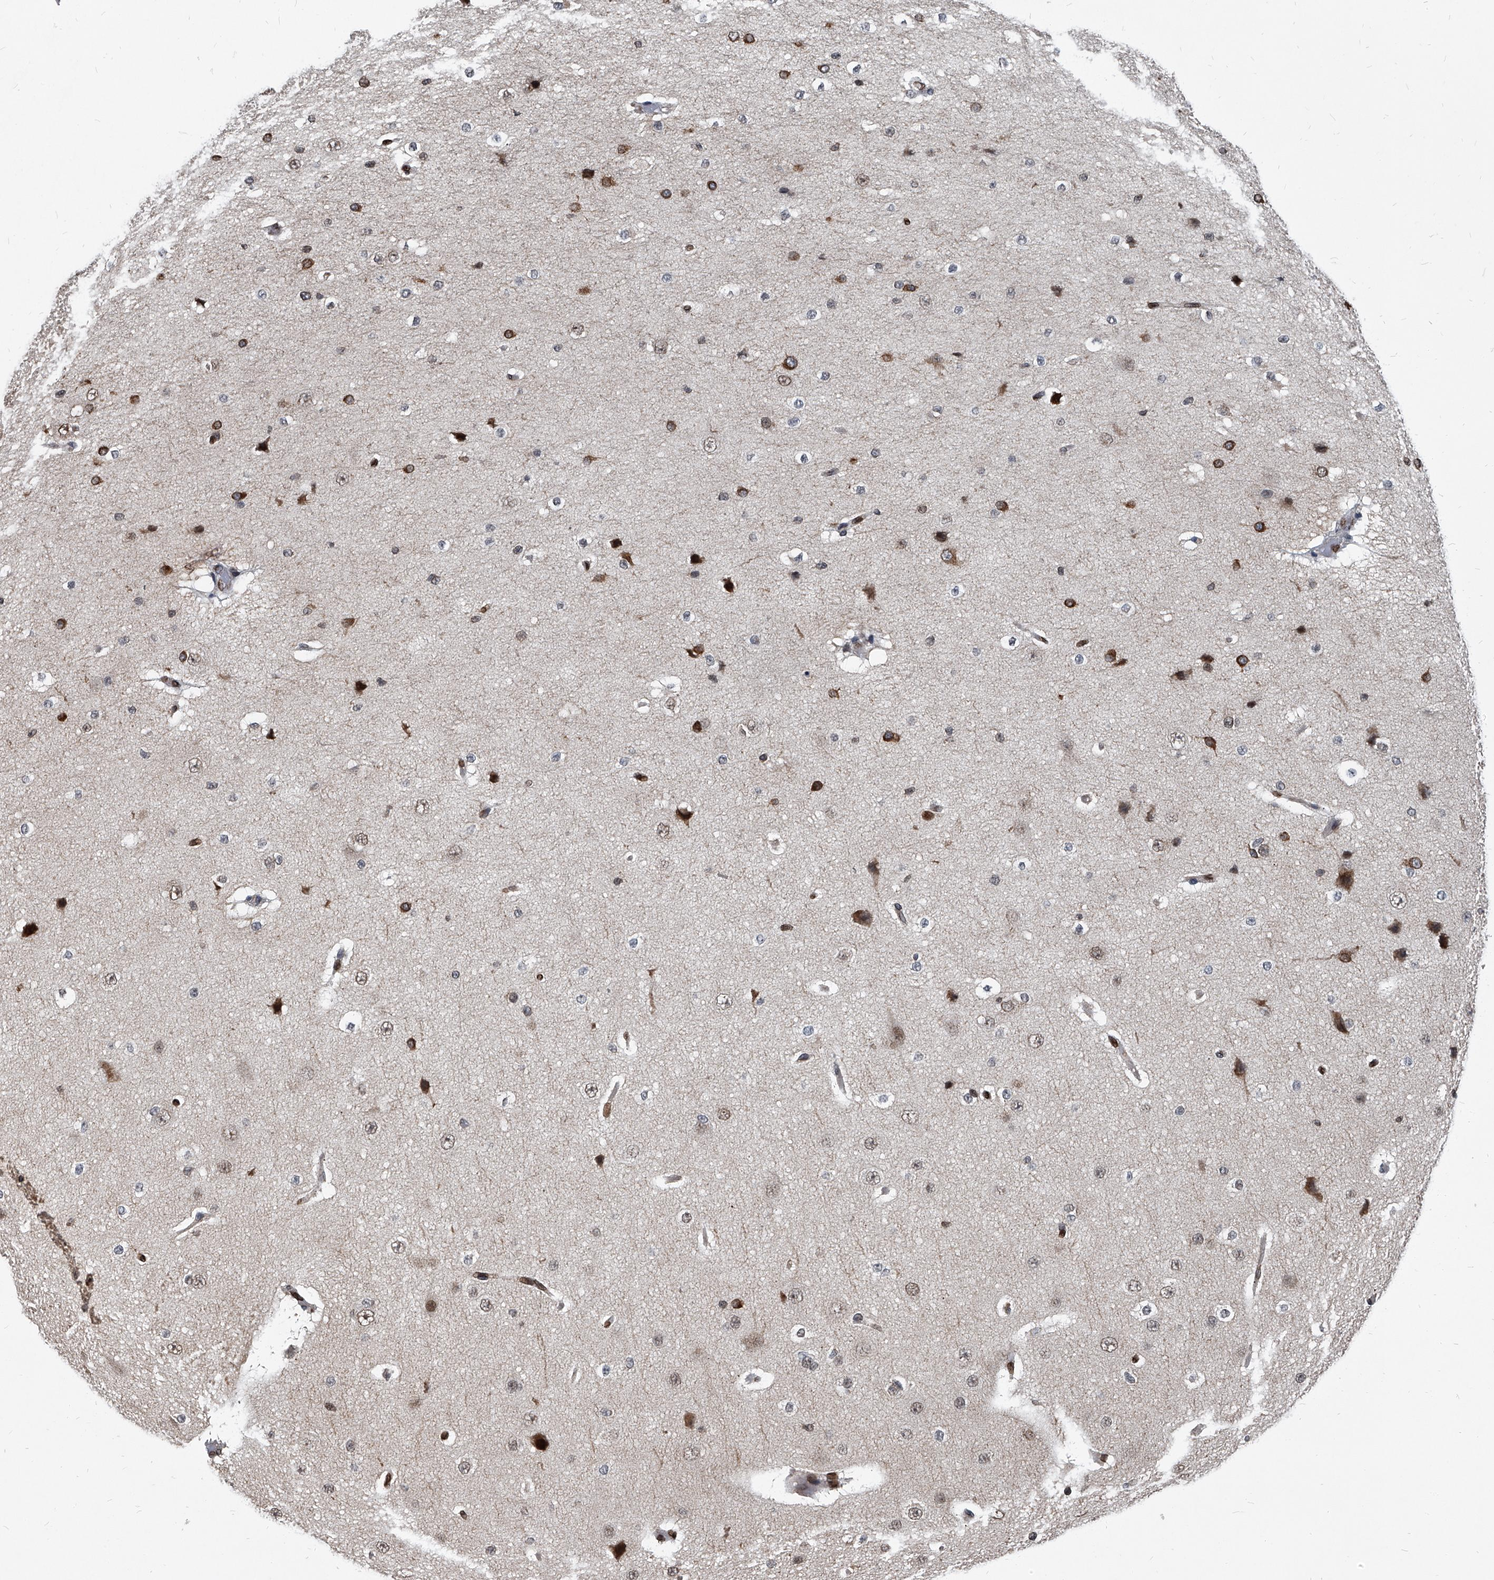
{"staining": {"intensity": "moderate", "quantity": ">75%", "location": "cytoplasmic/membranous,nuclear"}, "tissue": "cerebral cortex", "cell_type": "Endothelial cells", "image_type": "normal", "snomed": [{"axis": "morphology", "description": "Normal tissue, NOS"}, {"axis": "morphology", "description": "Developmental malformation"}, {"axis": "topography", "description": "Cerebral cortex"}], "caption": "Moderate cytoplasmic/membranous,nuclear protein positivity is seen in about >75% of endothelial cells in cerebral cortex. The staining is performed using DAB (3,3'-diaminobenzidine) brown chromogen to label protein expression. The nuclei are counter-stained blue using hematoxylin.", "gene": "PHF20", "patient": {"sex": "female", "age": 30}}